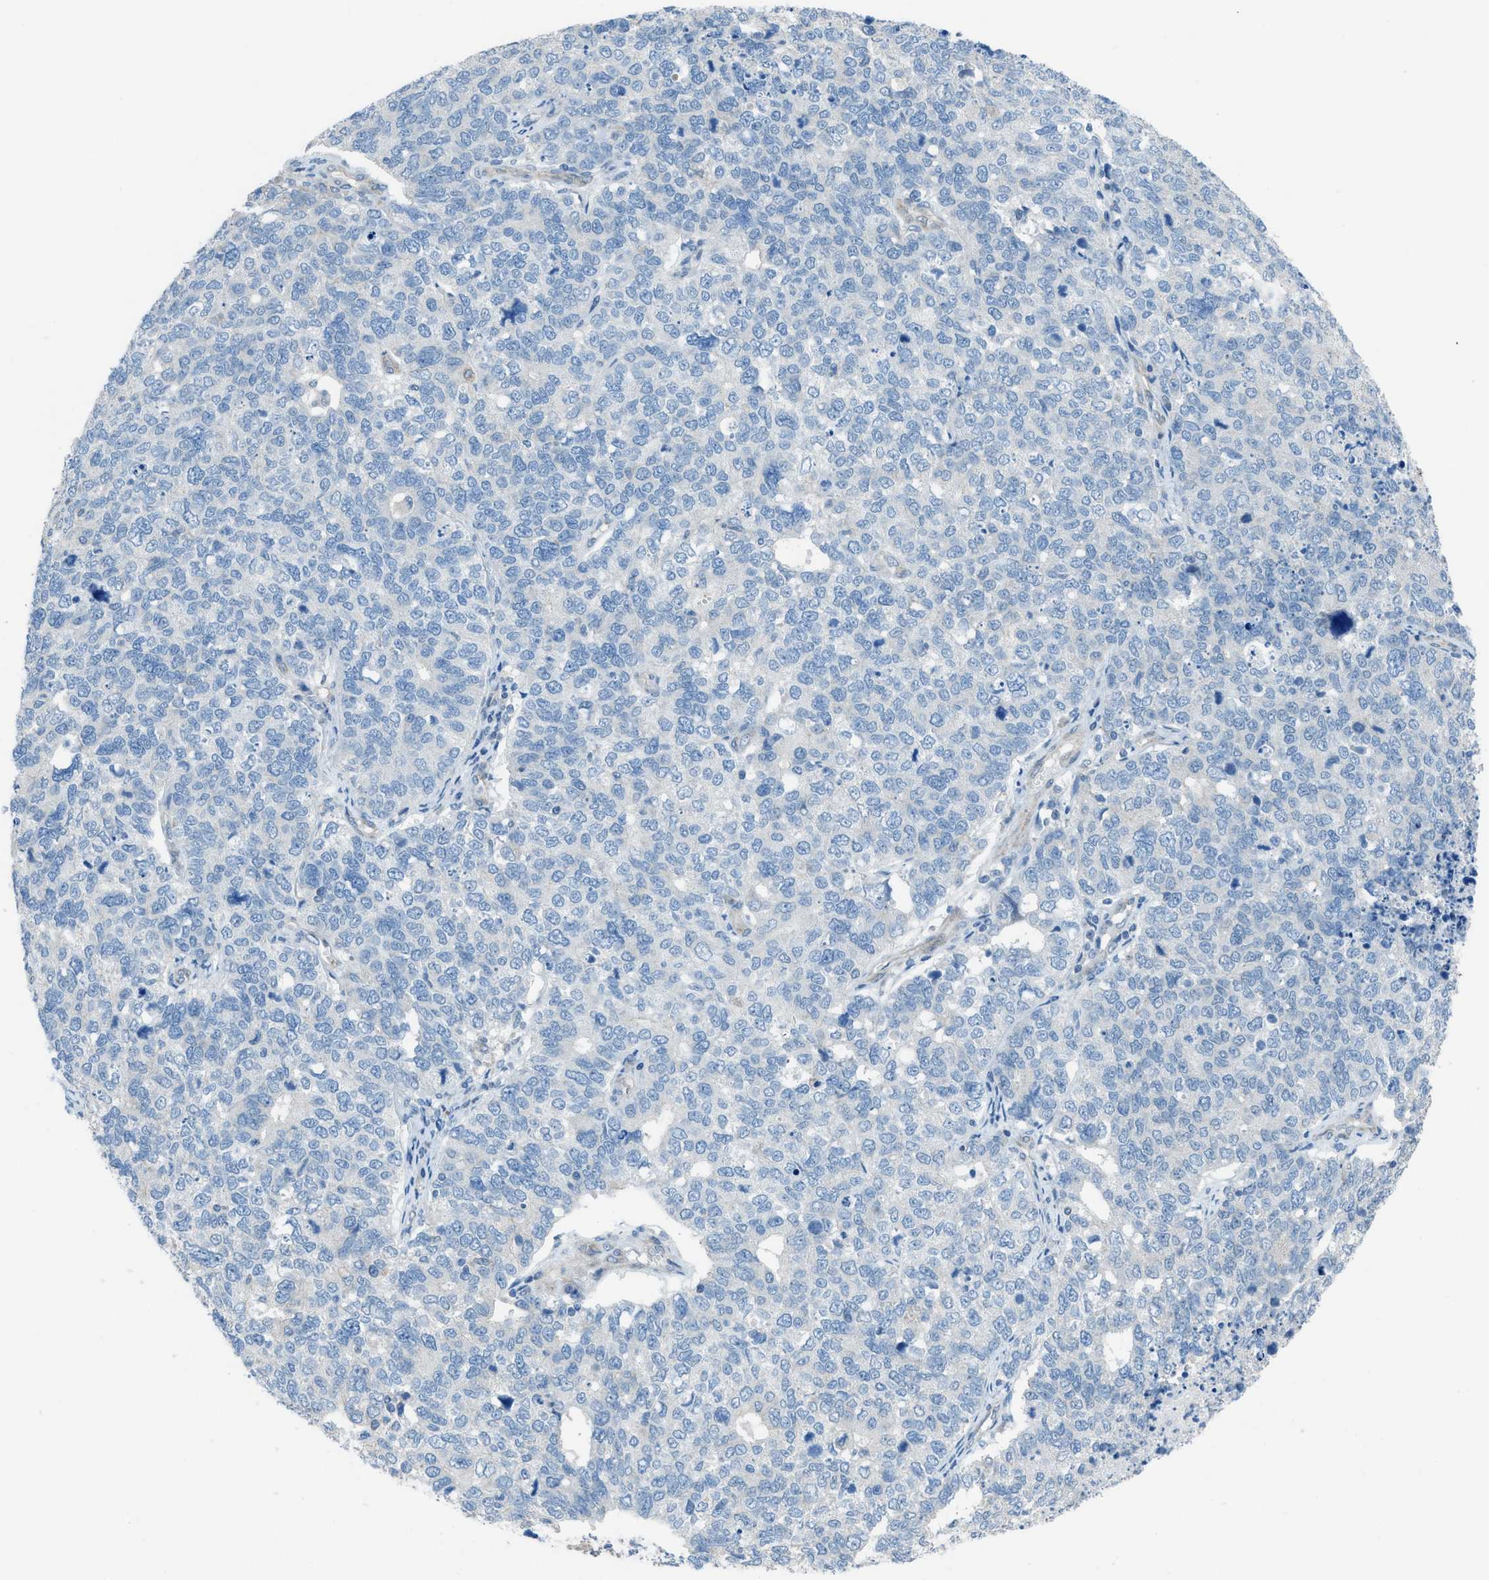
{"staining": {"intensity": "negative", "quantity": "none", "location": "none"}, "tissue": "cervical cancer", "cell_type": "Tumor cells", "image_type": "cancer", "snomed": [{"axis": "morphology", "description": "Squamous cell carcinoma, NOS"}, {"axis": "topography", "description": "Cervix"}], "caption": "Tumor cells show no significant expression in cervical cancer (squamous cell carcinoma).", "gene": "PRKN", "patient": {"sex": "female", "age": 63}}